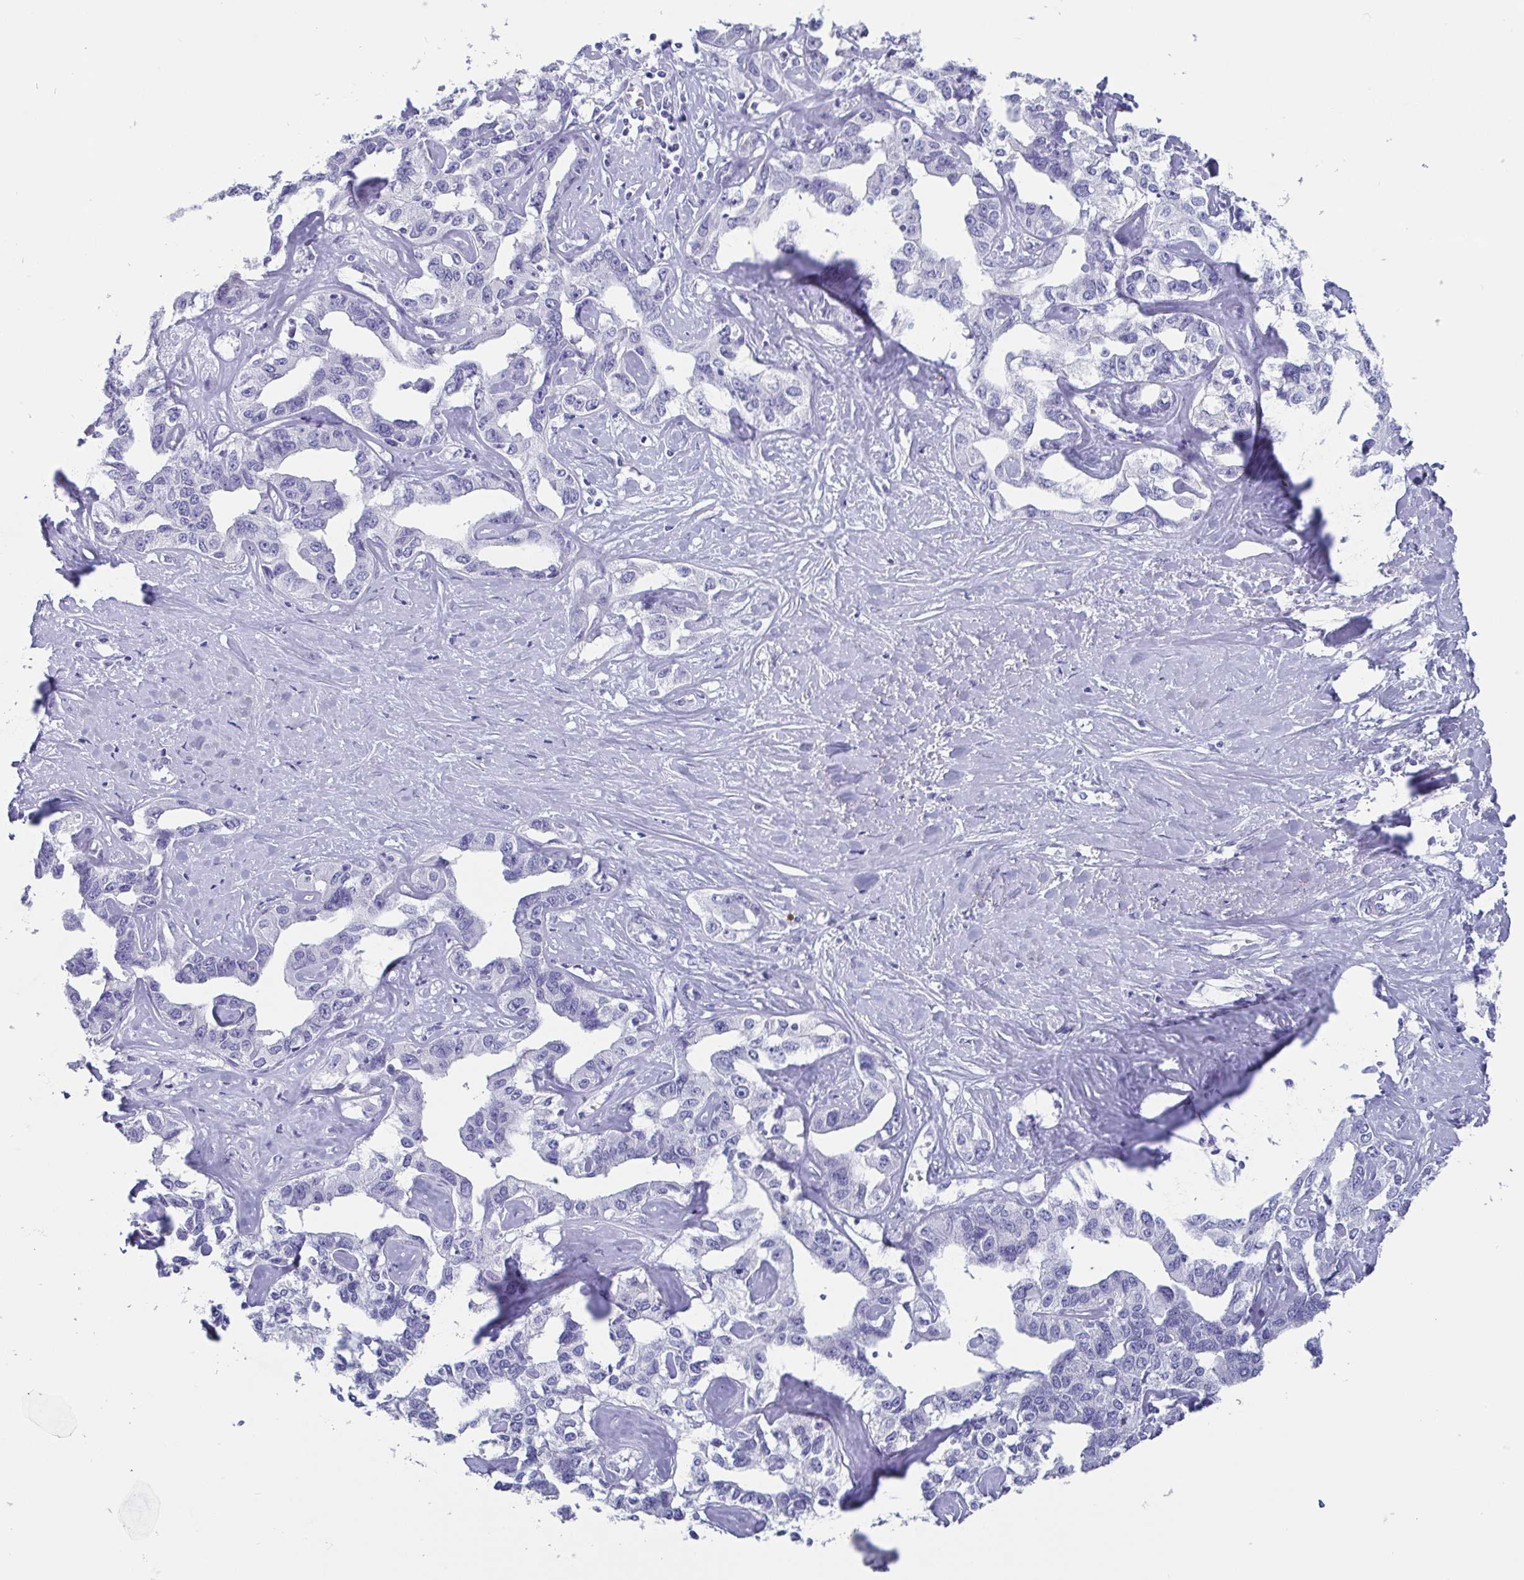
{"staining": {"intensity": "negative", "quantity": "none", "location": "none"}, "tissue": "liver cancer", "cell_type": "Tumor cells", "image_type": "cancer", "snomed": [{"axis": "morphology", "description": "Cholangiocarcinoma"}, {"axis": "topography", "description": "Liver"}], "caption": "An IHC micrograph of liver cancer (cholangiocarcinoma) is shown. There is no staining in tumor cells of liver cancer (cholangiocarcinoma).", "gene": "SCGN", "patient": {"sex": "male", "age": 59}}